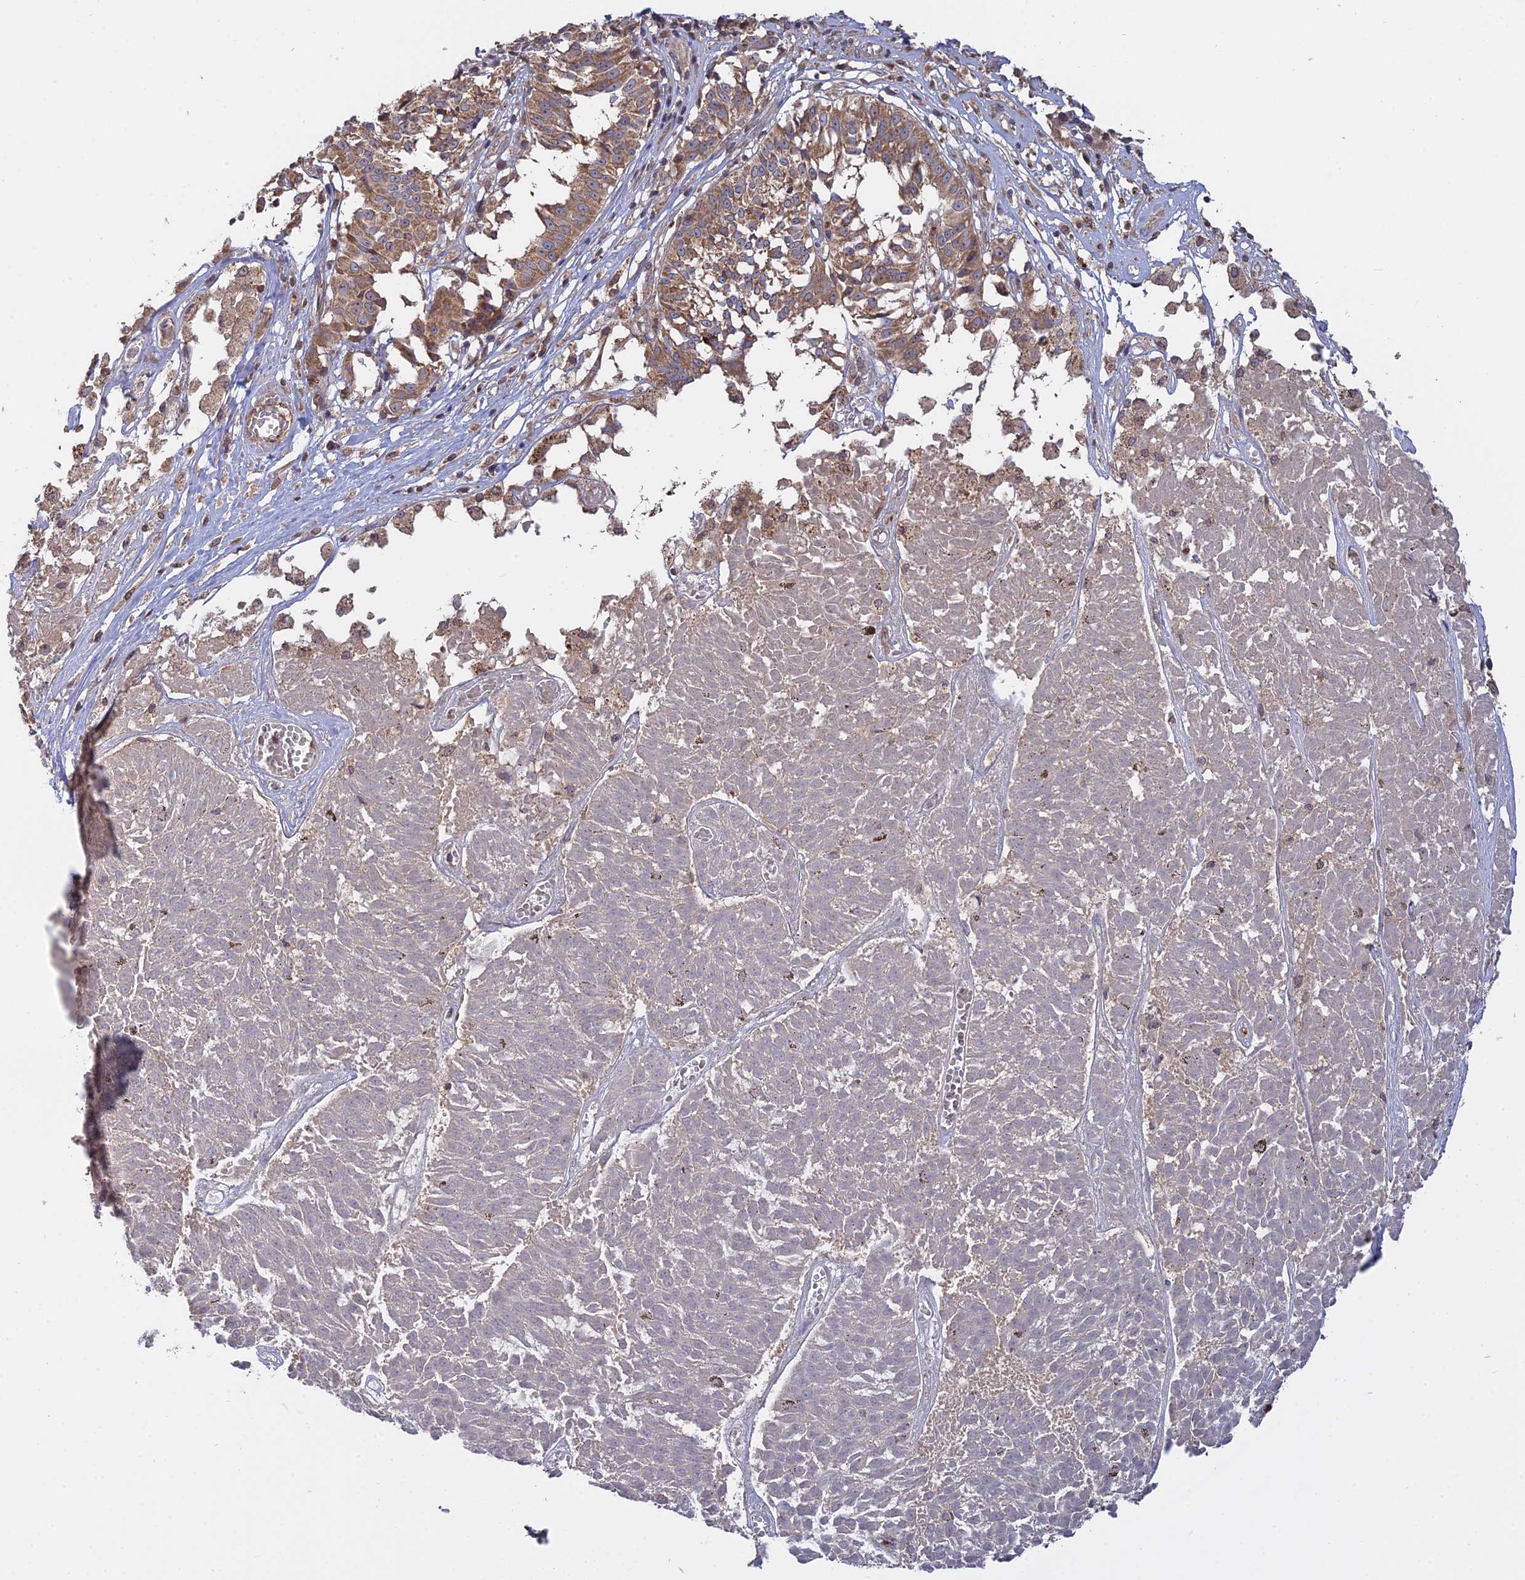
{"staining": {"intensity": "weak", "quantity": ">75%", "location": "cytoplasmic/membranous"}, "tissue": "melanoma", "cell_type": "Tumor cells", "image_type": "cancer", "snomed": [{"axis": "morphology", "description": "Malignant melanoma, NOS"}, {"axis": "topography", "description": "Skin"}], "caption": "A high-resolution micrograph shows immunohistochemistry (IHC) staining of malignant melanoma, which shows weak cytoplasmic/membranous staining in approximately >75% of tumor cells. The staining was performed using DAB, with brown indicating positive protein expression. Nuclei are stained blue with hematoxylin.", "gene": "IL21R", "patient": {"sex": "female", "age": 72}}